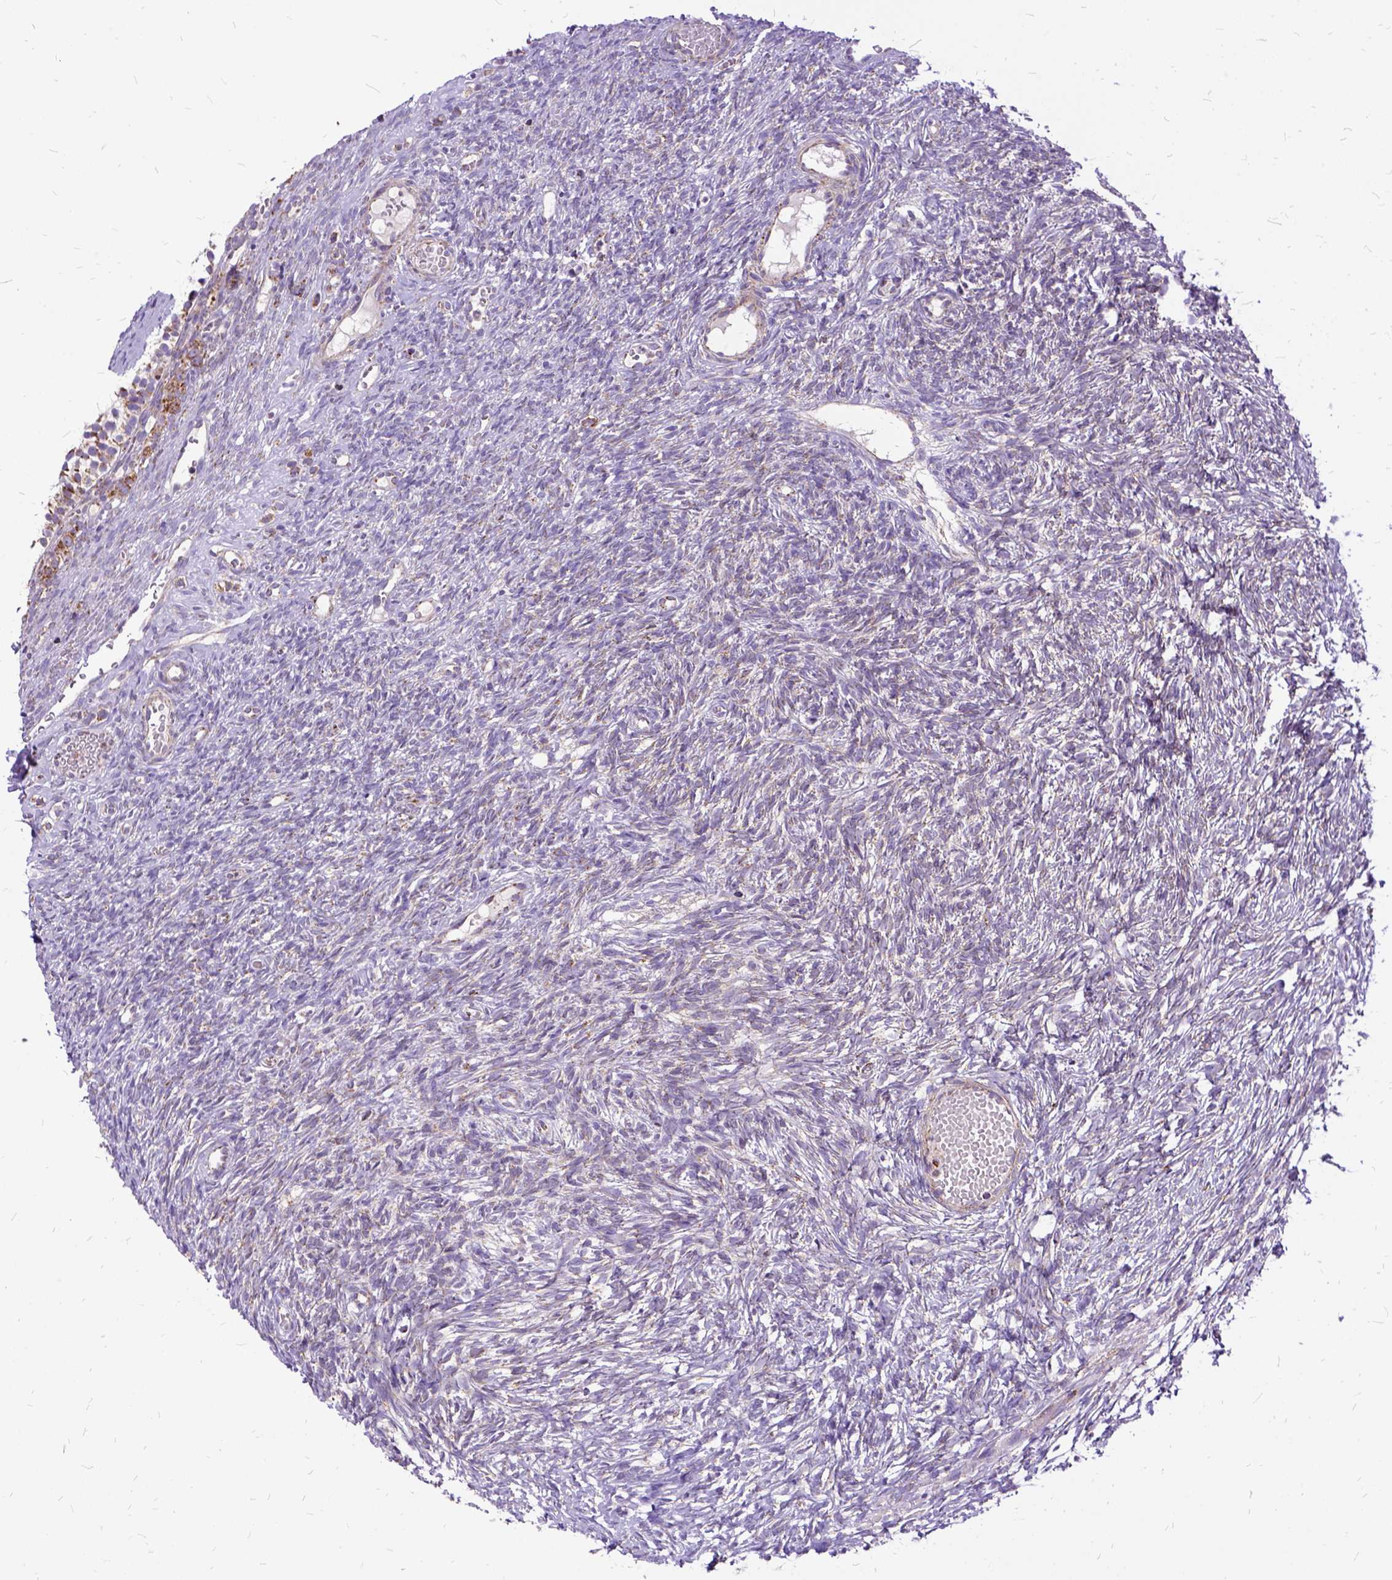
{"staining": {"intensity": "weak", "quantity": "<25%", "location": "cytoplasmic/membranous"}, "tissue": "ovary", "cell_type": "Ovarian stroma cells", "image_type": "normal", "snomed": [{"axis": "morphology", "description": "Normal tissue, NOS"}, {"axis": "topography", "description": "Ovary"}], "caption": "Ovary was stained to show a protein in brown. There is no significant staining in ovarian stroma cells. (DAB (3,3'-diaminobenzidine) immunohistochemistry, high magnification).", "gene": "OXCT1", "patient": {"sex": "female", "age": 34}}